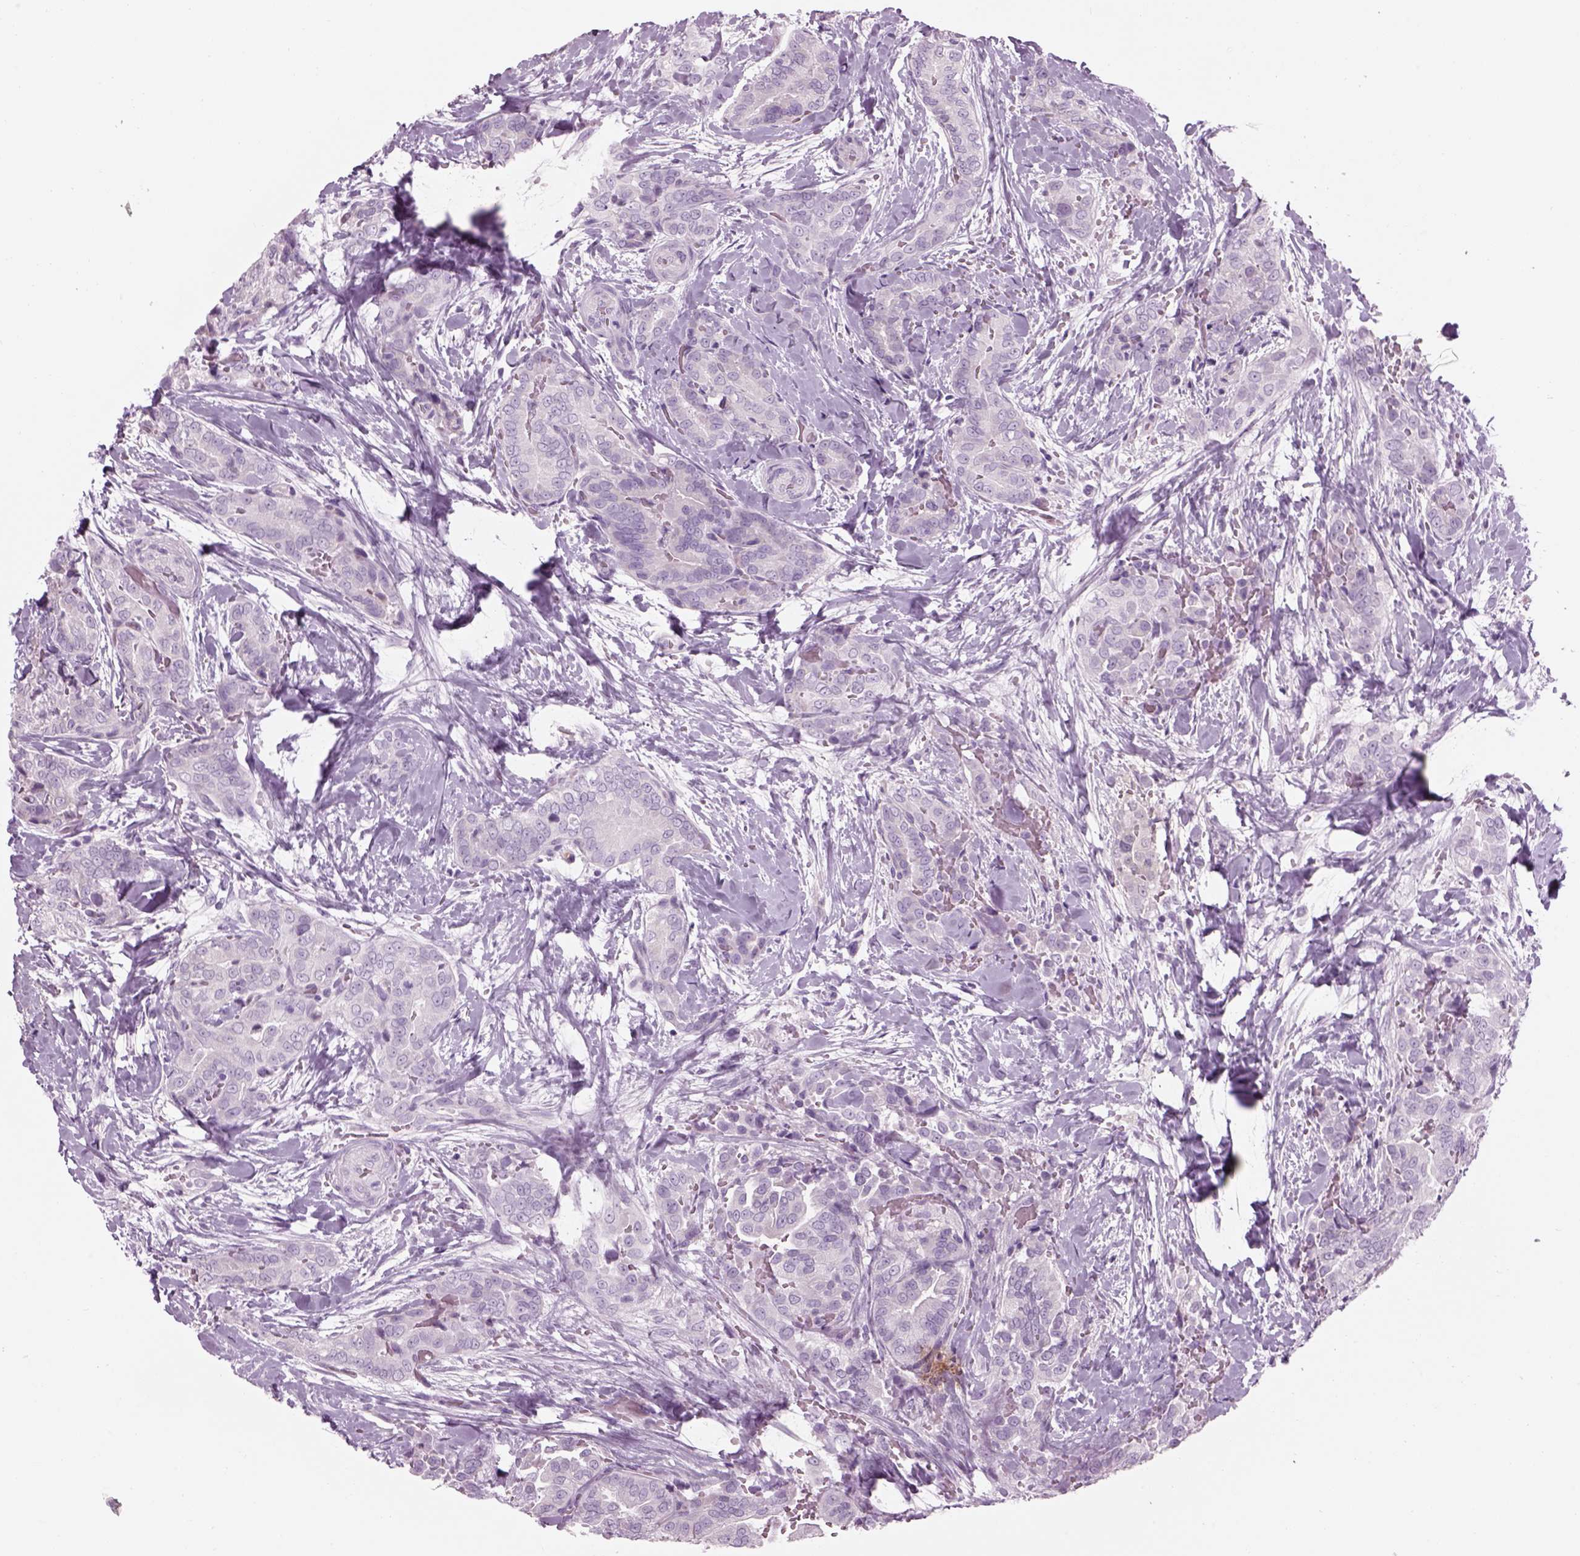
{"staining": {"intensity": "negative", "quantity": "none", "location": "none"}, "tissue": "thyroid cancer", "cell_type": "Tumor cells", "image_type": "cancer", "snomed": [{"axis": "morphology", "description": "Papillary adenocarcinoma, NOS"}, {"axis": "topography", "description": "Thyroid gland"}], "caption": "Photomicrograph shows no significant protein expression in tumor cells of thyroid papillary adenocarcinoma.", "gene": "GAS2L2", "patient": {"sex": "male", "age": 61}}